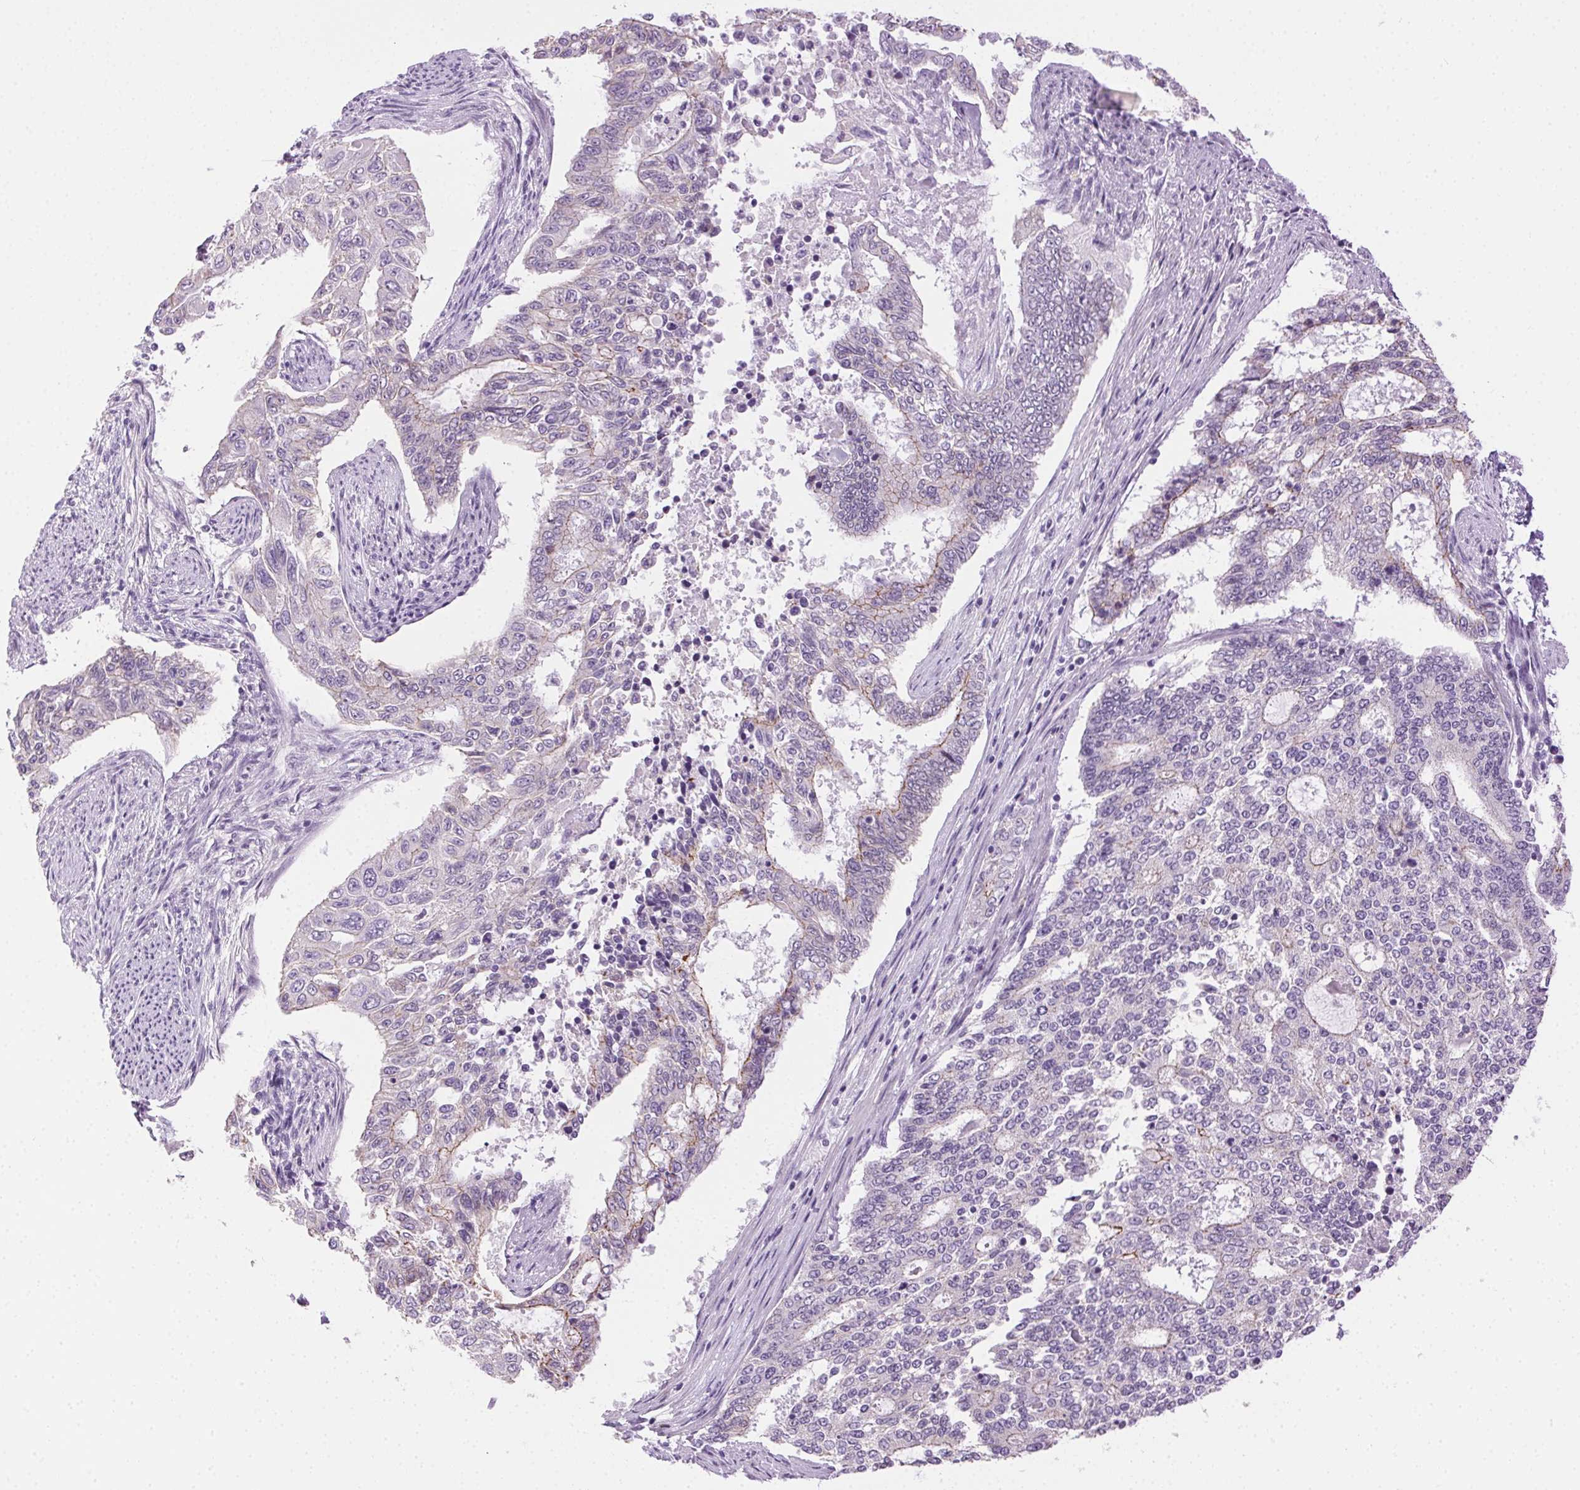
{"staining": {"intensity": "weak", "quantity": "<25%", "location": "cytoplasmic/membranous"}, "tissue": "endometrial cancer", "cell_type": "Tumor cells", "image_type": "cancer", "snomed": [{"axis": "morphology", "description": "Adenocarcinoma, NOS"}, {"axis": "topography", "description": "Uterus"}], "caption": "Protein analysis of endometrial cancer (adenocarcinoma) shows no significant expression in tumor cells.", "gene": "CLDN10", "patient": {"sex": "female", "age": 59}}